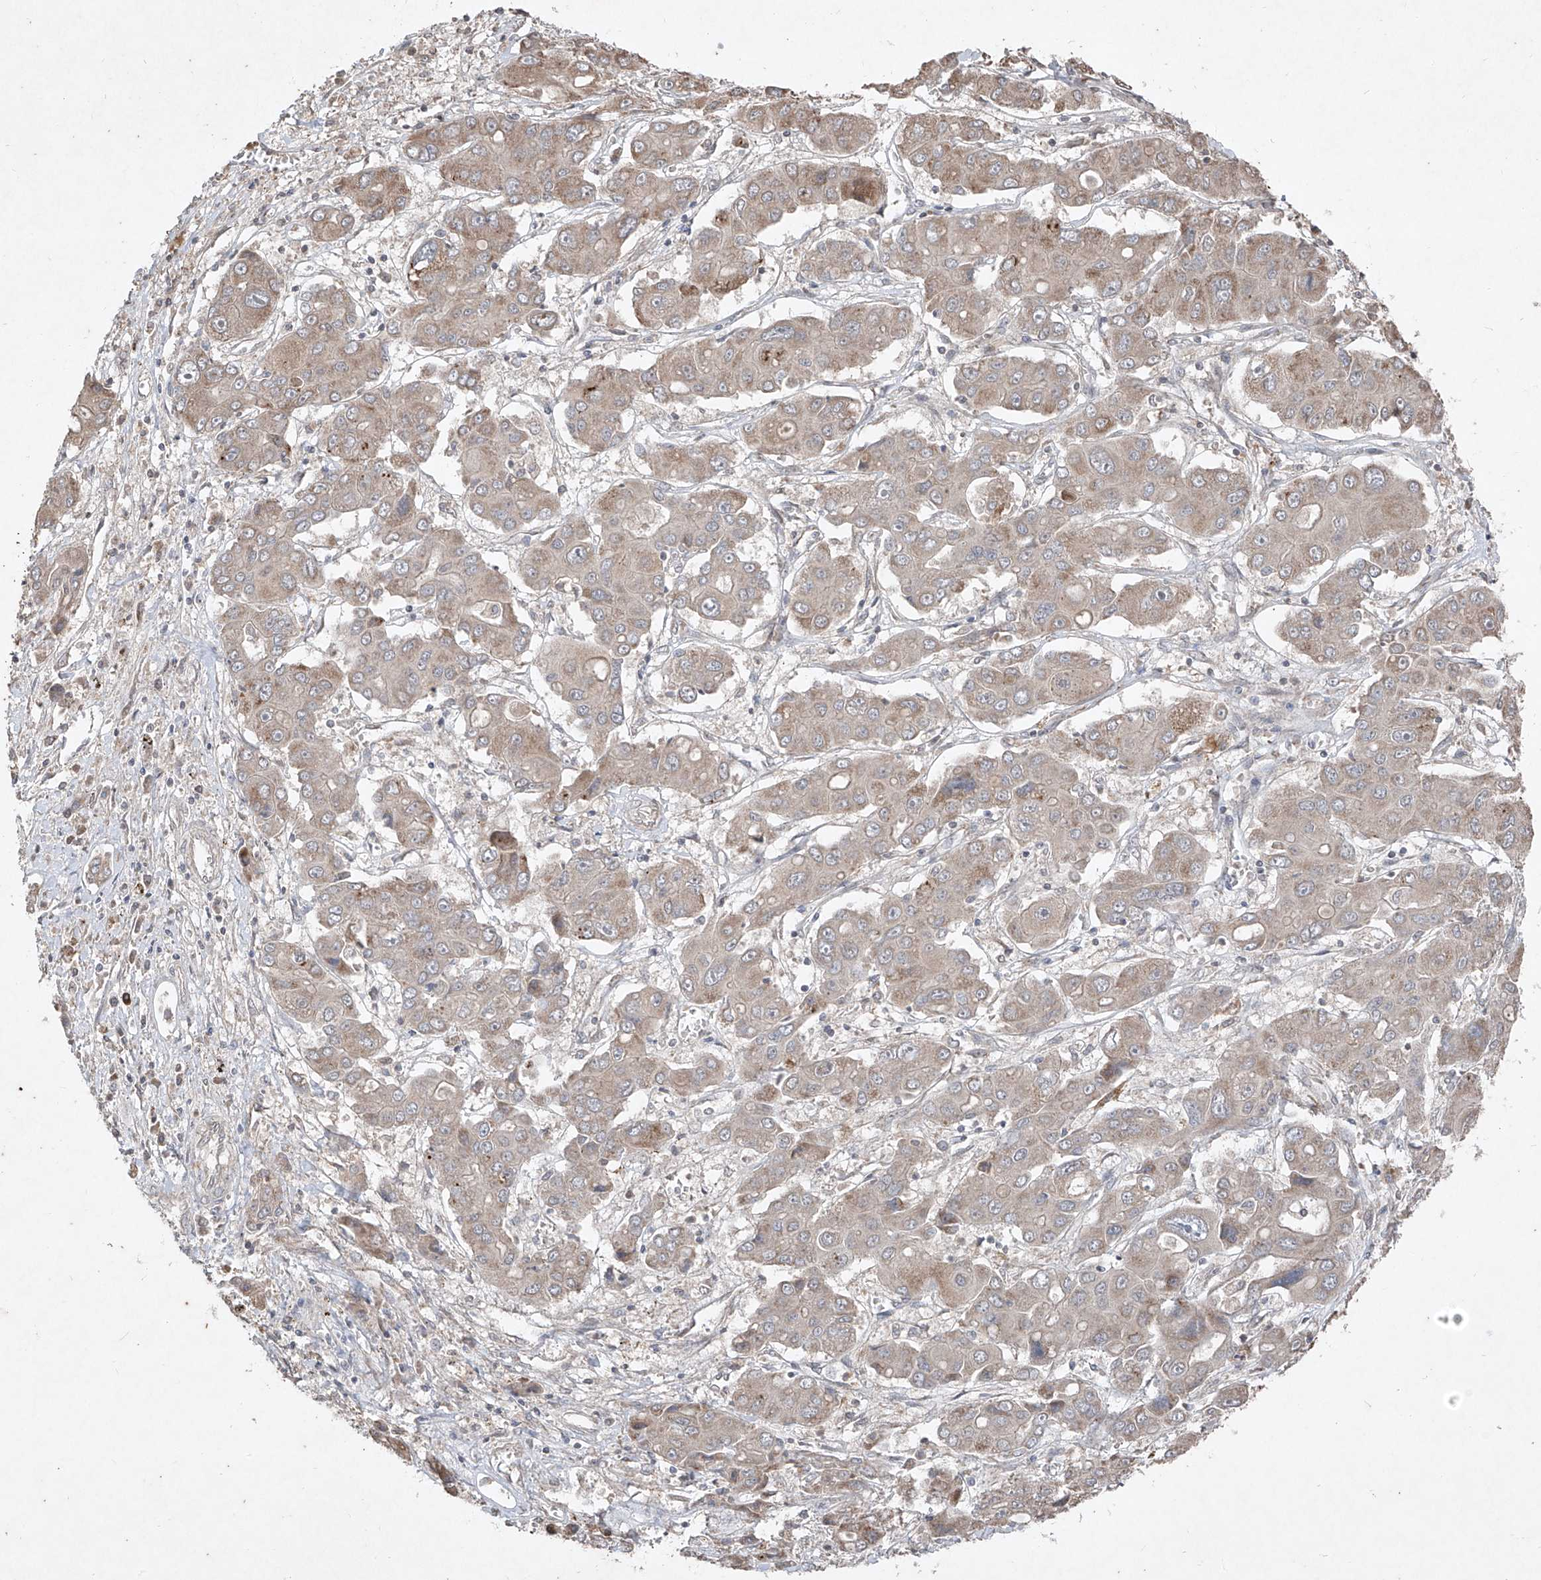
{"staining": {"intensity": "moderate", "quantity": "<25%", "location": "cytoplasmic/membranous"}, "tissue": "liver cancer", "cell_type": "Tumor cells", "image_type": "cancer", "snomed": [{"axis": "morphology", "description": "Cholangiocarcinoma"}, {"axis": "topography", "description": "Liver"}], "caption": "Approximately <25% of tumor cells in liver cancer demonstrate moderate cytoplasmic/membranous protein expression as visualized by brown immunohistochemical staining.", "gene": "ABCD3", "patient": {"sex": "male", "age": 67}}